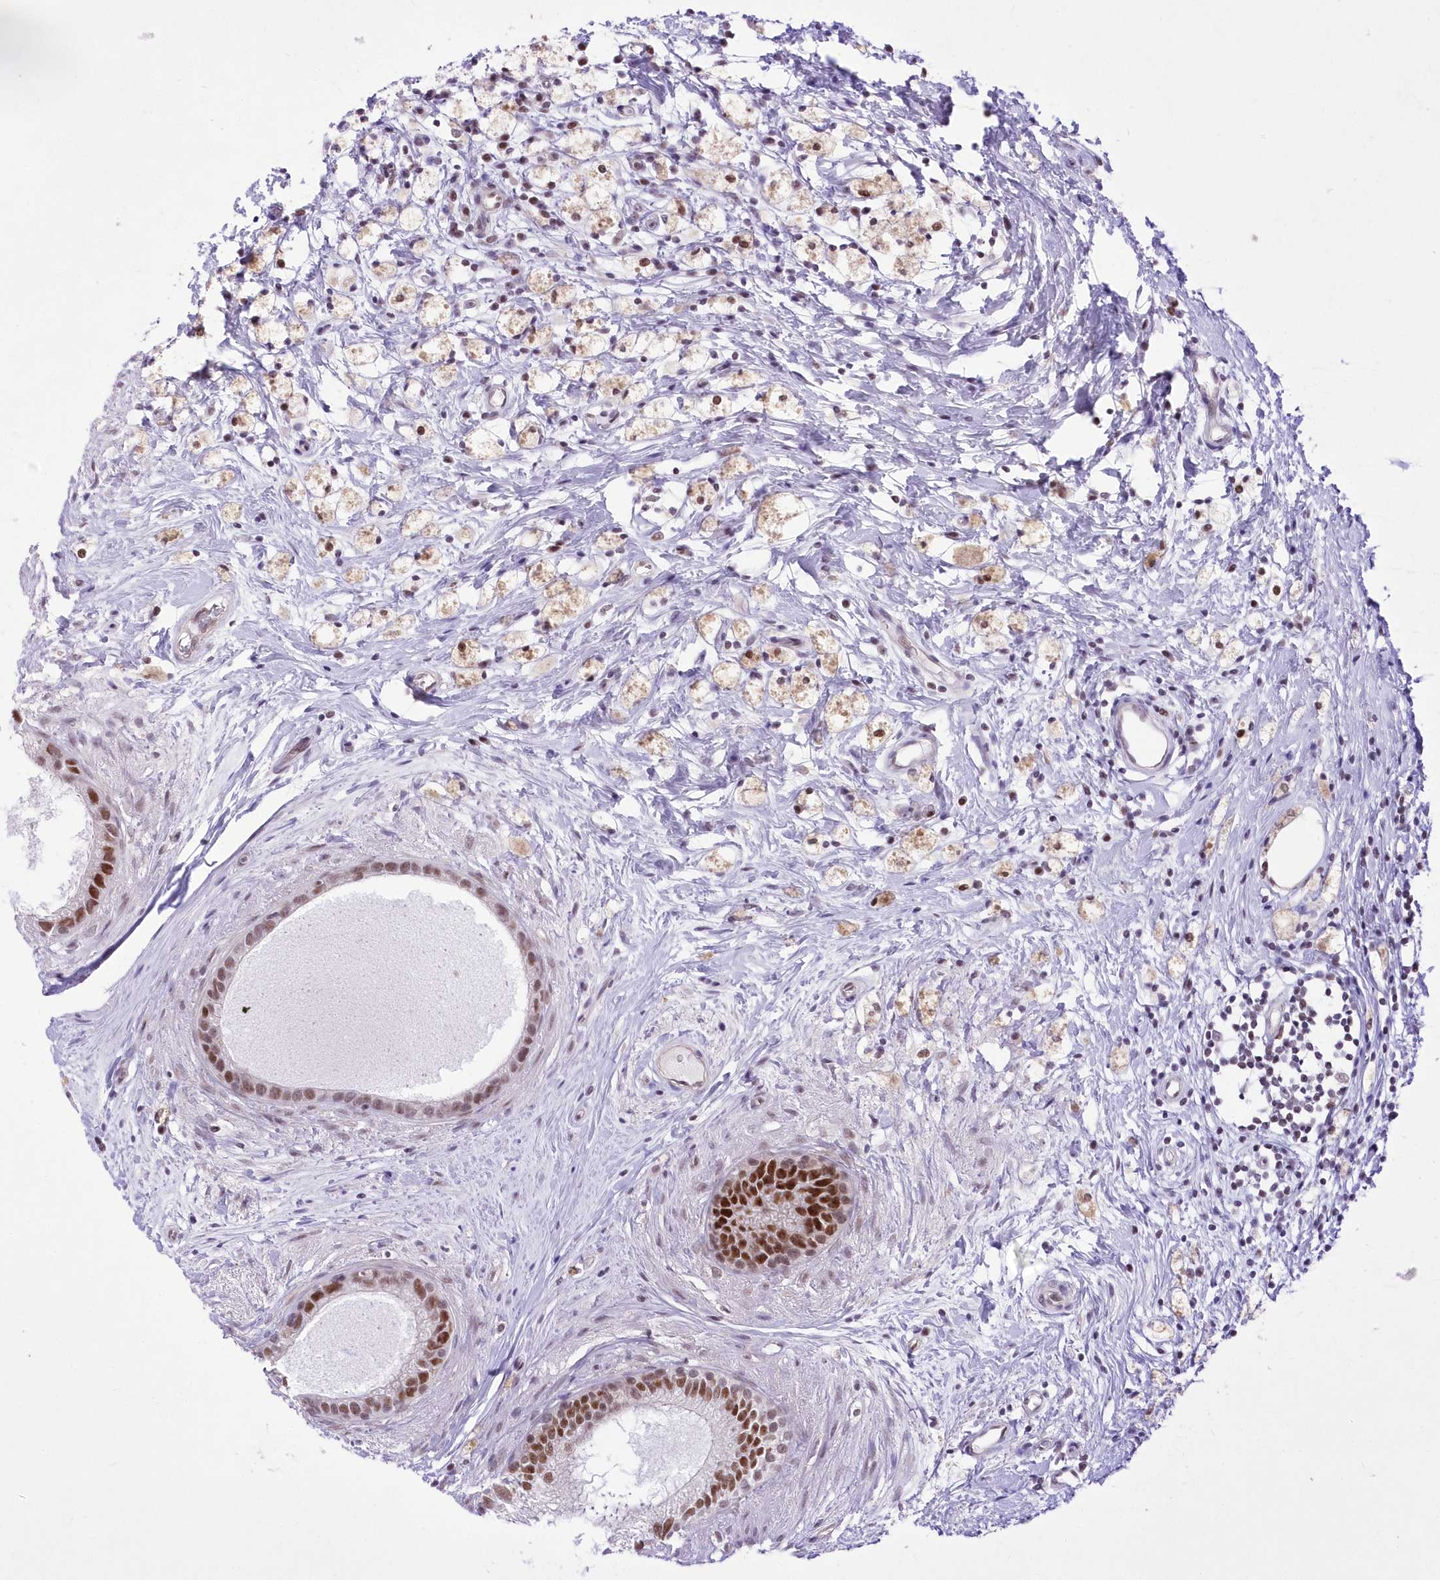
{"staining": {"intensity": "strong", "quantity": "25%-75%", "location": "nuclear"}, "tissue": "epididymis", "cell_type": "Glandular cells", "image_type": "normal", "snomed": [{"axis": "morphology", "description": "Normal tissue, NOS"}, {"axis": "topography", "description": "Epididymis"}], "caption": "DAB (3,3'-diaminobenzidine) immunohistochemical staining of normal human epididymis demonstrates strong nuclear protein expression in approximately 25%-75% of glandular cells.", "gene": "NSUN2", "patient": {"sex": "male", "age": 80}}